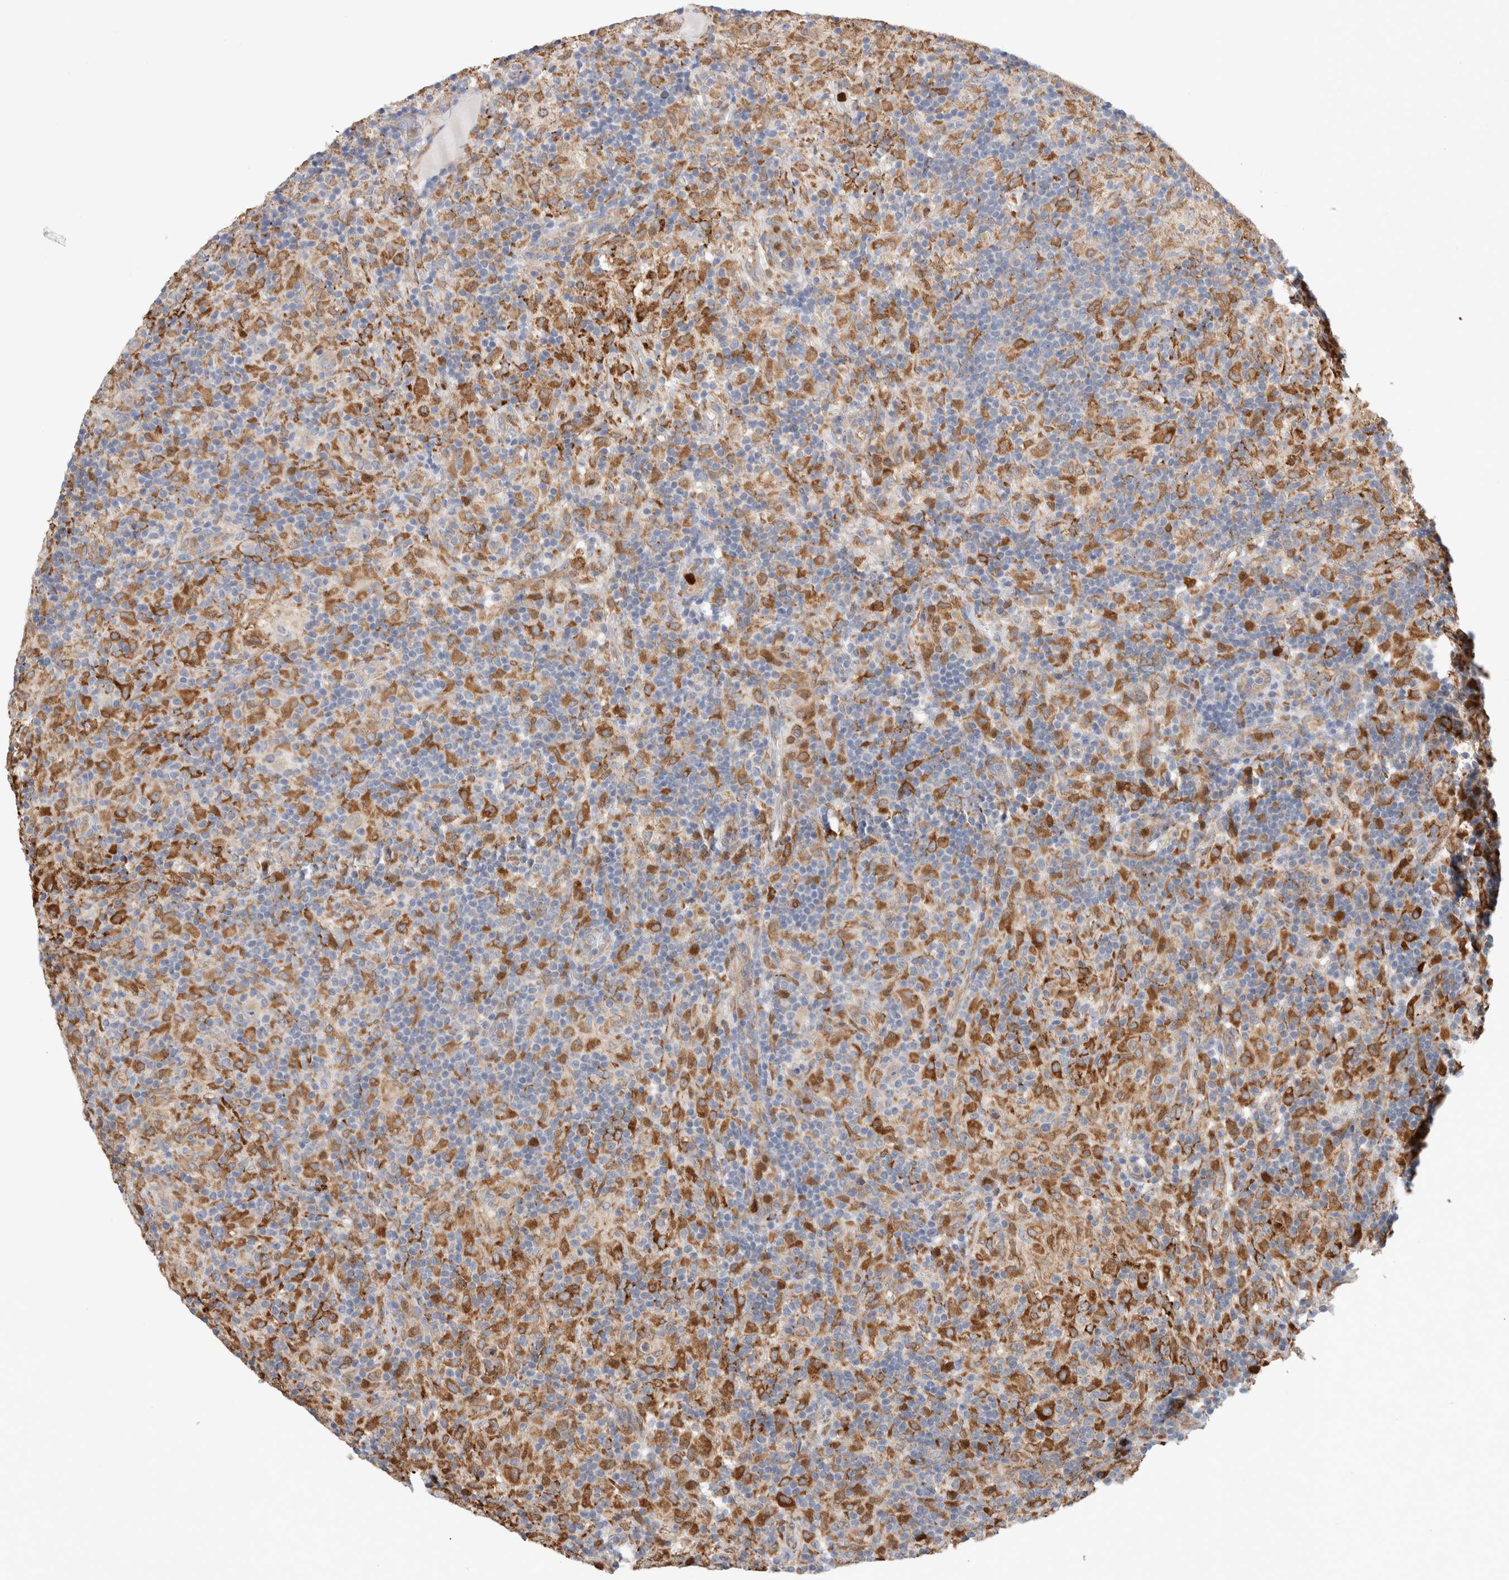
{"staining": {"intensity": "negative", "quantity": "none", "location": "none"}, "tissue": "lymphoma", "cell_type": "Tumor cells", "image_type": "cancer", "snomed": [{"axis": "morphology", "description": "Hodgkin's disease, NOS"}, {"axis": "topography", "description": "Lymph node"}], "caption": "Protein analysis of Hodgkin's disease reveals no significant positivity in tumor cells.", "gene": "P4HA1", "patient": {"sex": "male", "age": 70}}